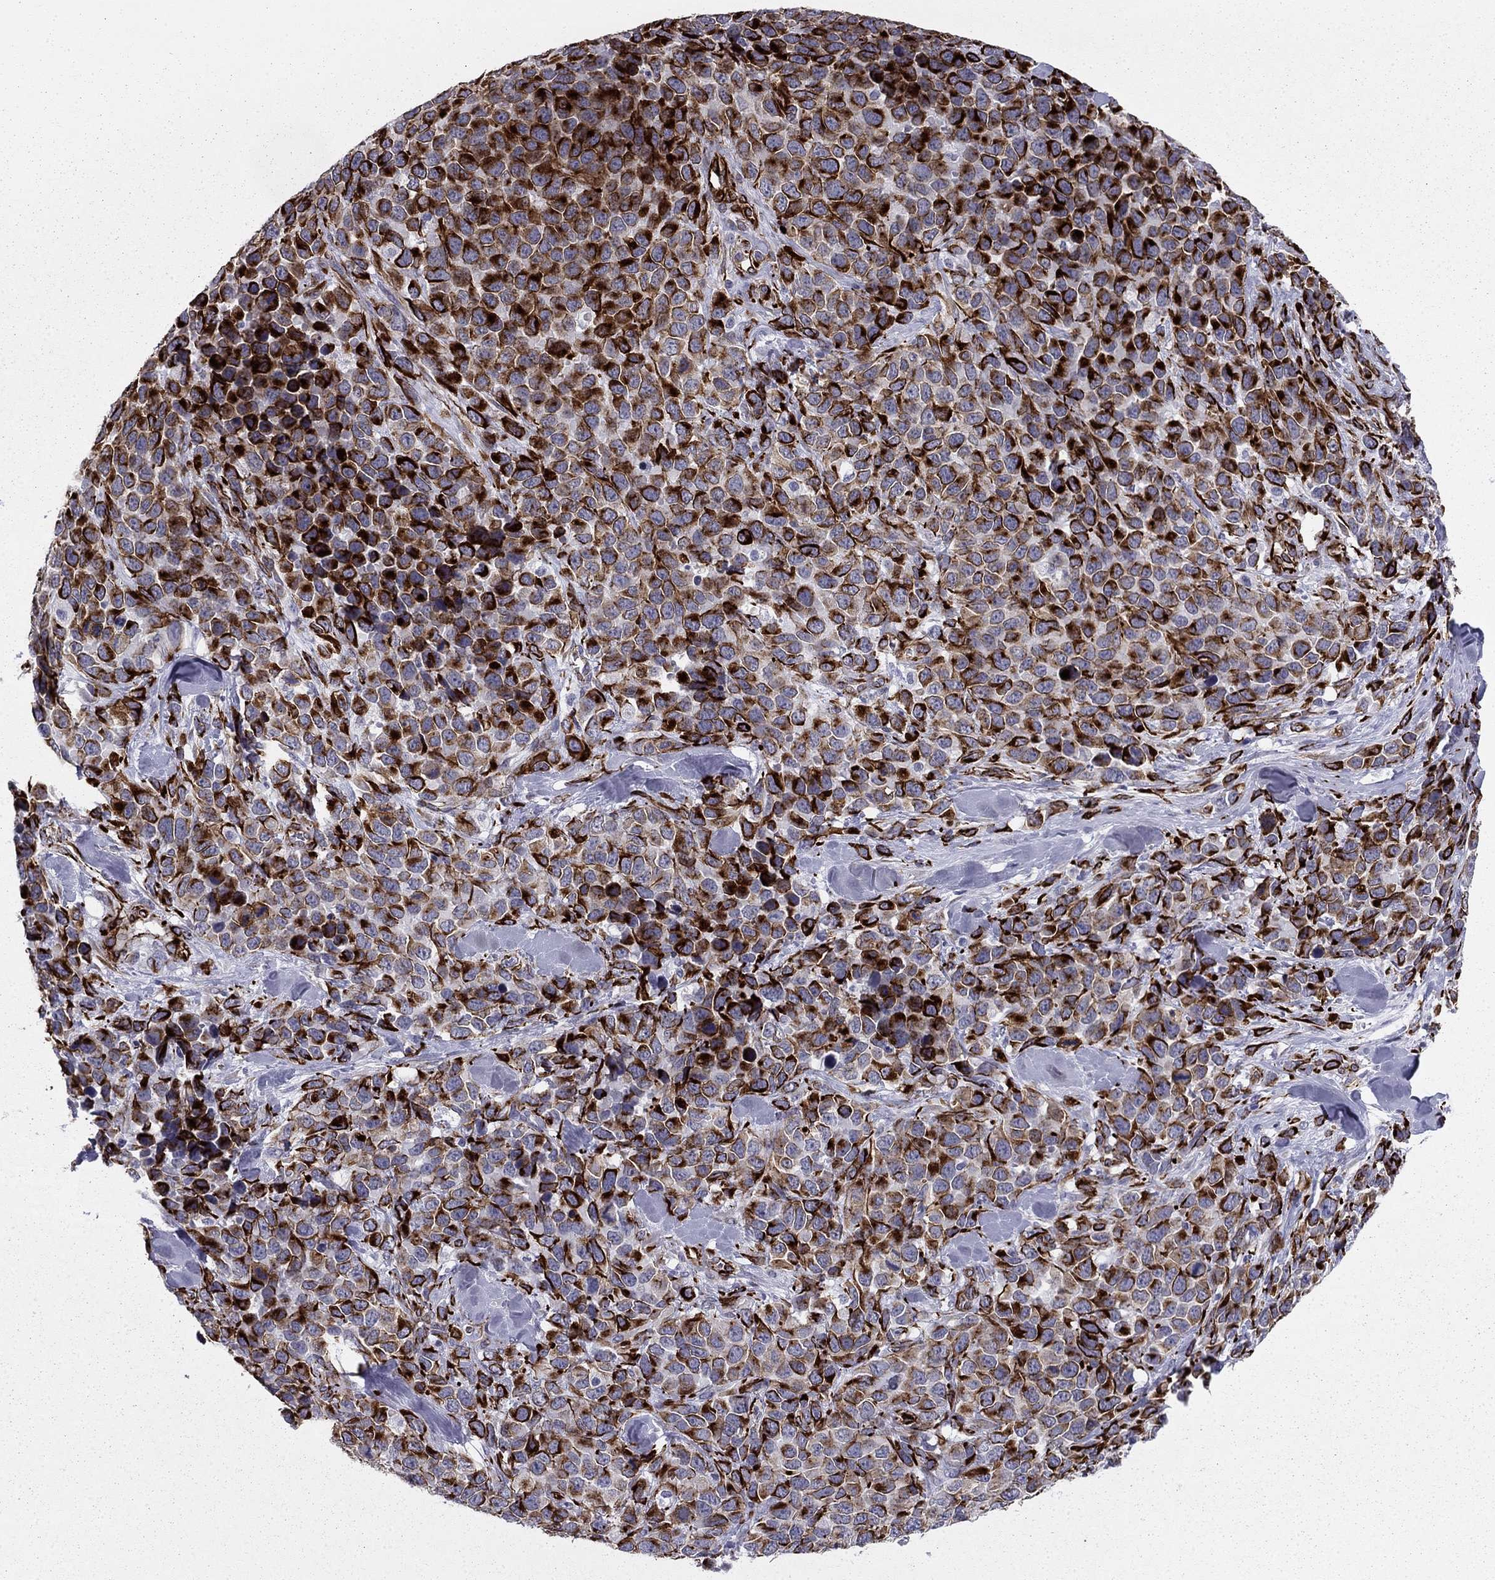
{"staining": {"intensity": "strong", "quantity": "25%-75%", "location": "cytoplasmic/membranous"}, "tissue": "melanoma", "cell_type": "Tumor cells", "image_type": "cancer", "snomed": [{"axis": "morphology", "description": "Malignant melanoma, Metastatic site"}, {"axis": "topography", "description": "Skin"}], "caption": "Malignant melanoma (metastatic site) tissue demonstrates strong cytoplasmic/membranous positivity in approximately 25%-75% of tumor cells, visualized by immunohistochemistry.", "gene": "ANKS4B", "patient": {"sex": "male", "age": 84}}